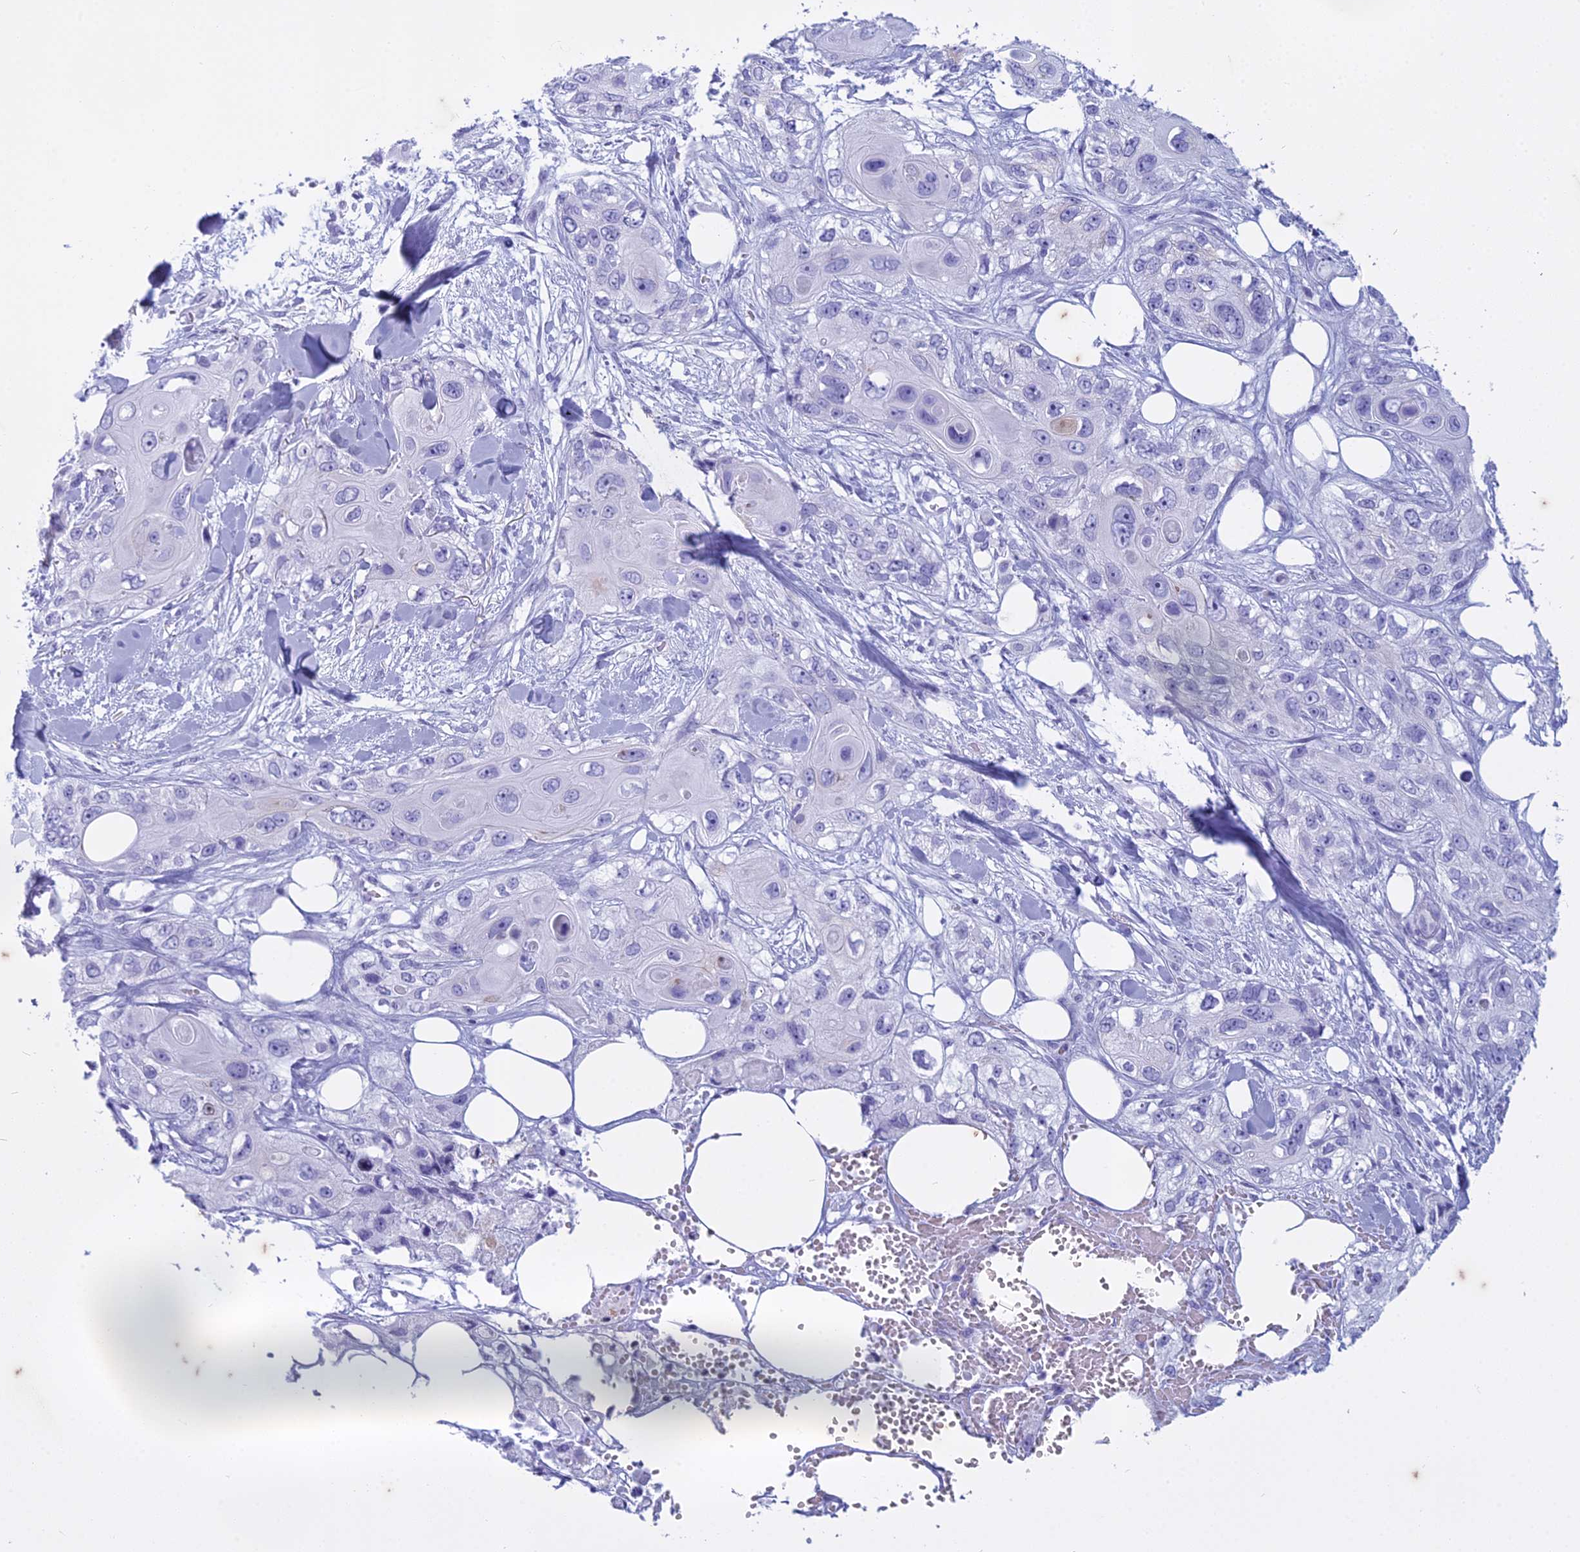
{"staining": {"intensity": "negative", "quantity": "none", "location": "none"}, "tissue": "skin cancer", "cell_type": "Tumor cells", "image_type": "cancer", "snomed": [{"axis": "morphology", "description": "Normal tissue, NOS"}, {"axis": "morphology", "description": "Squamous cell carcinoma, NOS"}, {"axis": "topography", "description": "Skin"}], "caption": "Human skin squamous cell carcinoma stained for a protein using immunohistochemistry reveals no staining in tumor cells.", "gene": "HMGB4", "patient": {"sex": "male", "age": 72}}